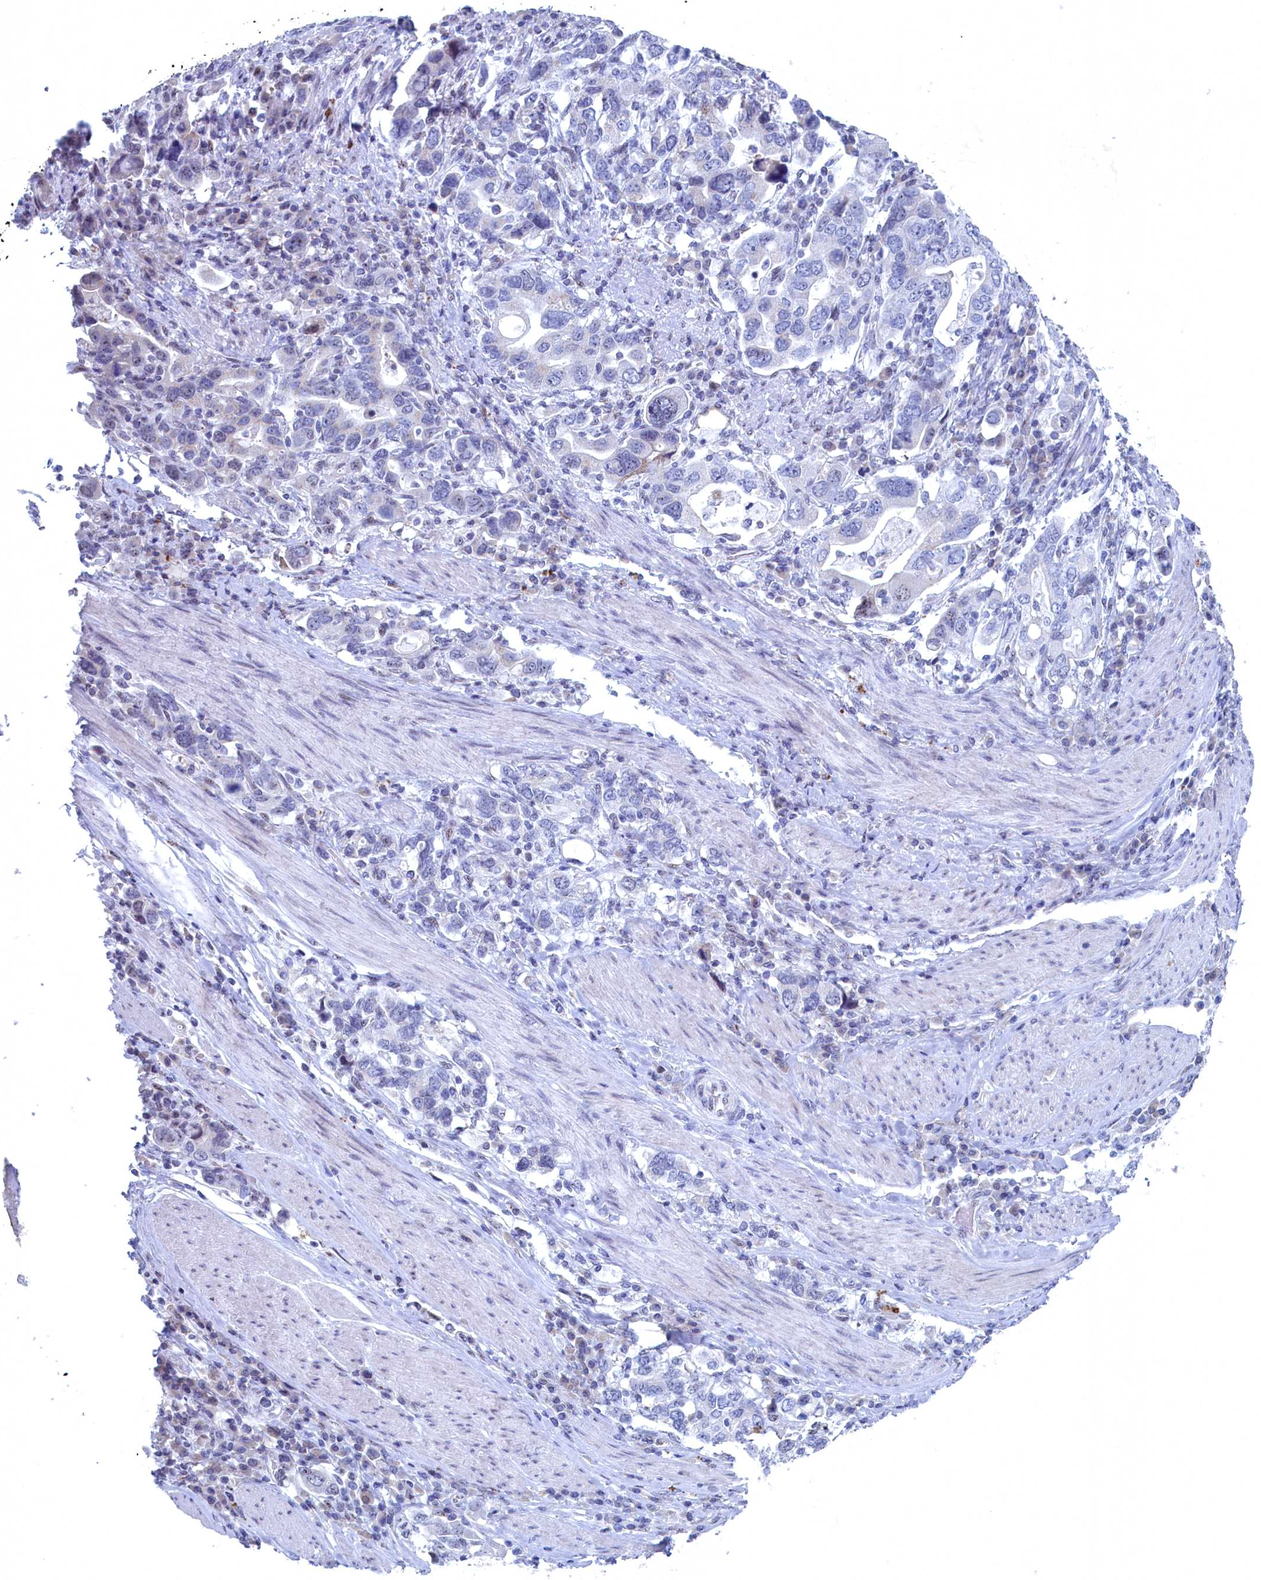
{"staining": {"intensity": "negative", "quantity": "none", "location": "none"}, "tissue": "stomach cancer", "cell_type": "Tumor cells", "image_type": "cancer", "snomed": [{"axis": "morphology", "description": "Adenocarcinoma, NOS"}, {"axis": "topography", "description": "Stomach, upper"}, {"axis": "topography", "description": "Stomach"}], "caption": "This image is of adenocarcinoma (stomach) stained with immunohistochemistry to label a protein in brown with the nuclei are counter-stained blue. There is no positivity in tumor cells.", "gene": "WDR76", "patient": {"sex": "male", "age": 62}}